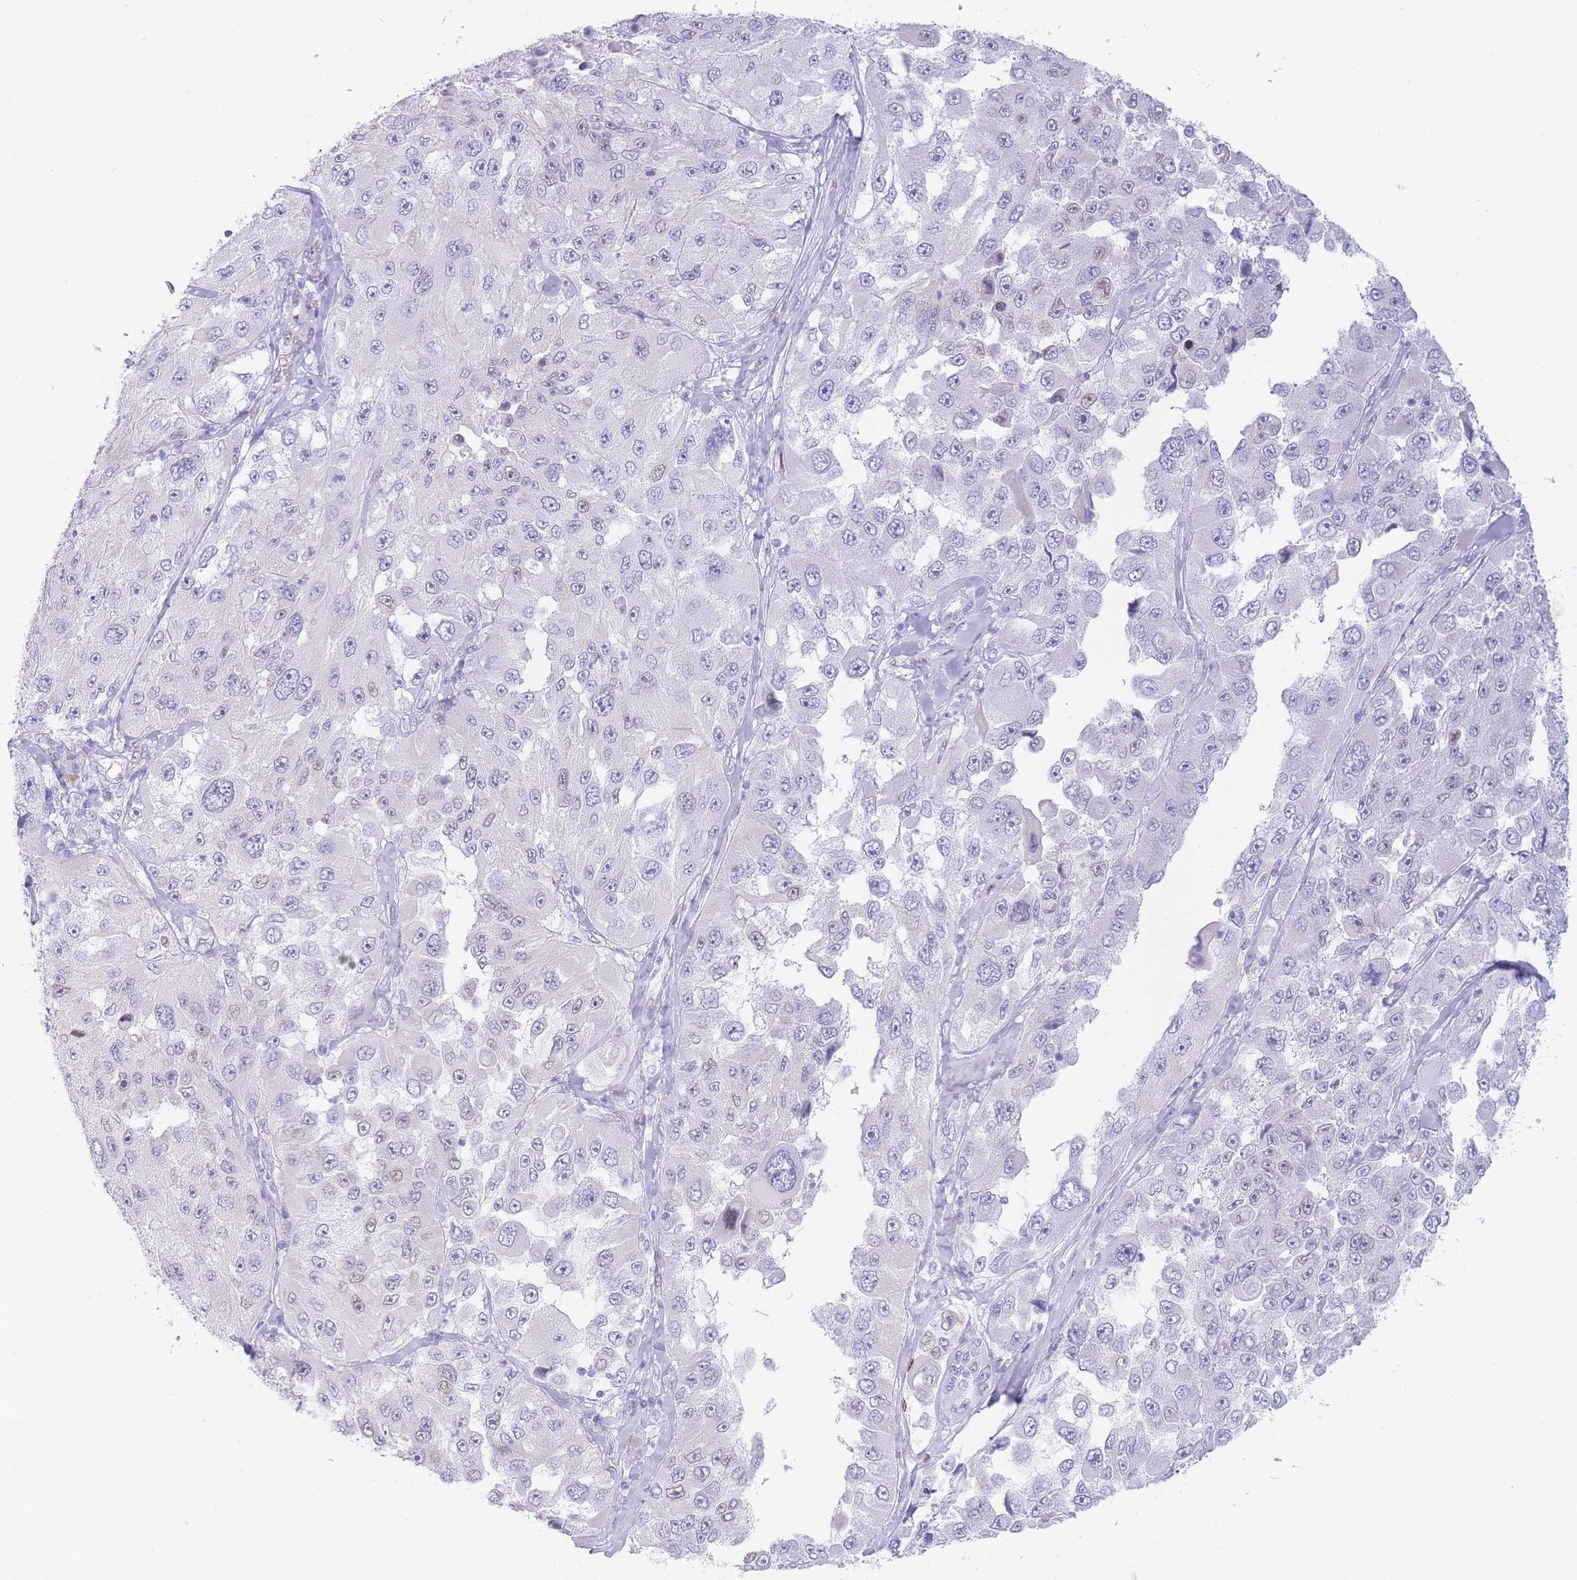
{"staining": {"intensity": "negative", "quantity": "none", "location": "none"}, "tissue": "melanoma", "cell_type": "Tumor cells", "image_type": "cancer", "snomed": [{"axis": "morphology", "description": "Malignant melanoma, Metastatic site"}, {"axis": "topography", "description": "Lymph node"}], "caption": "A high-resolution image shows immunohistochemistry (IHC) staining of melanoma, which exhibits no significant staining in tumor cells. Brightfield microscopy of immunohistochemistry stained with DAB (3,3'-diaminobenzidine) (brown) and hematoxylin (blue), captured at high magnification.", "gene": "PSMB5", "patient": {"sex": "male", "age": 62}}